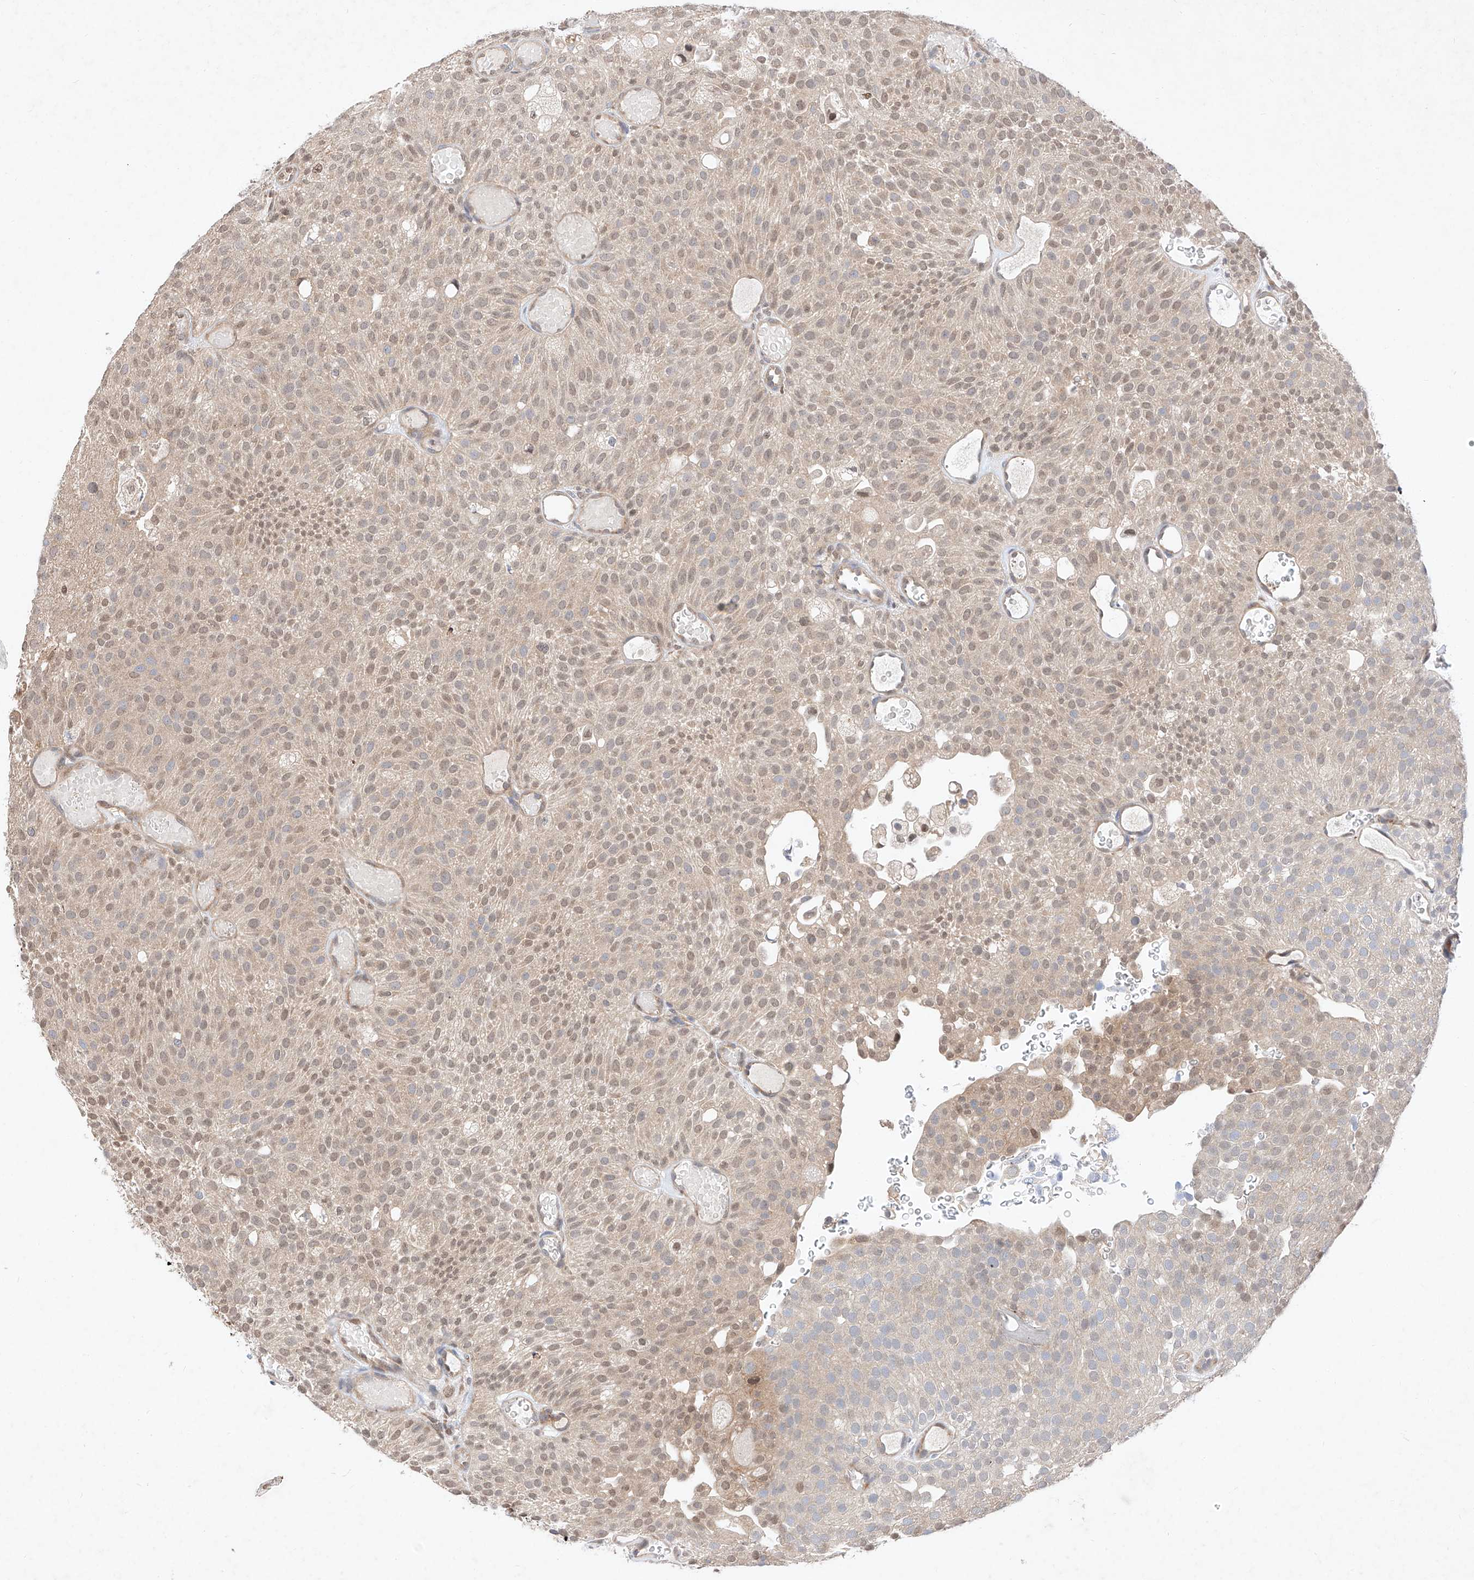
{"staining": {"intensity": "weak", "quantity": ">75%", "location": "cytoplasmic/membranous,nuclear"}, "tissue": "urothelial cancer", "cell_type": "Tumor cells", "image_type": "cancer", "snomed": [{"axis": "morphology", "description": "Urothelial carcinoma, Low grade"}, {"axis": "topography", "description": "Urinary bladder"}], "caption": "Protein expression analysis of urothelial cancer displays weak cytoplasmic/membranous and nuclear expression in about >75% of tumor cells.", "gene": "ZSCAN4", "patient": {"sex": "male", "age": 78}}